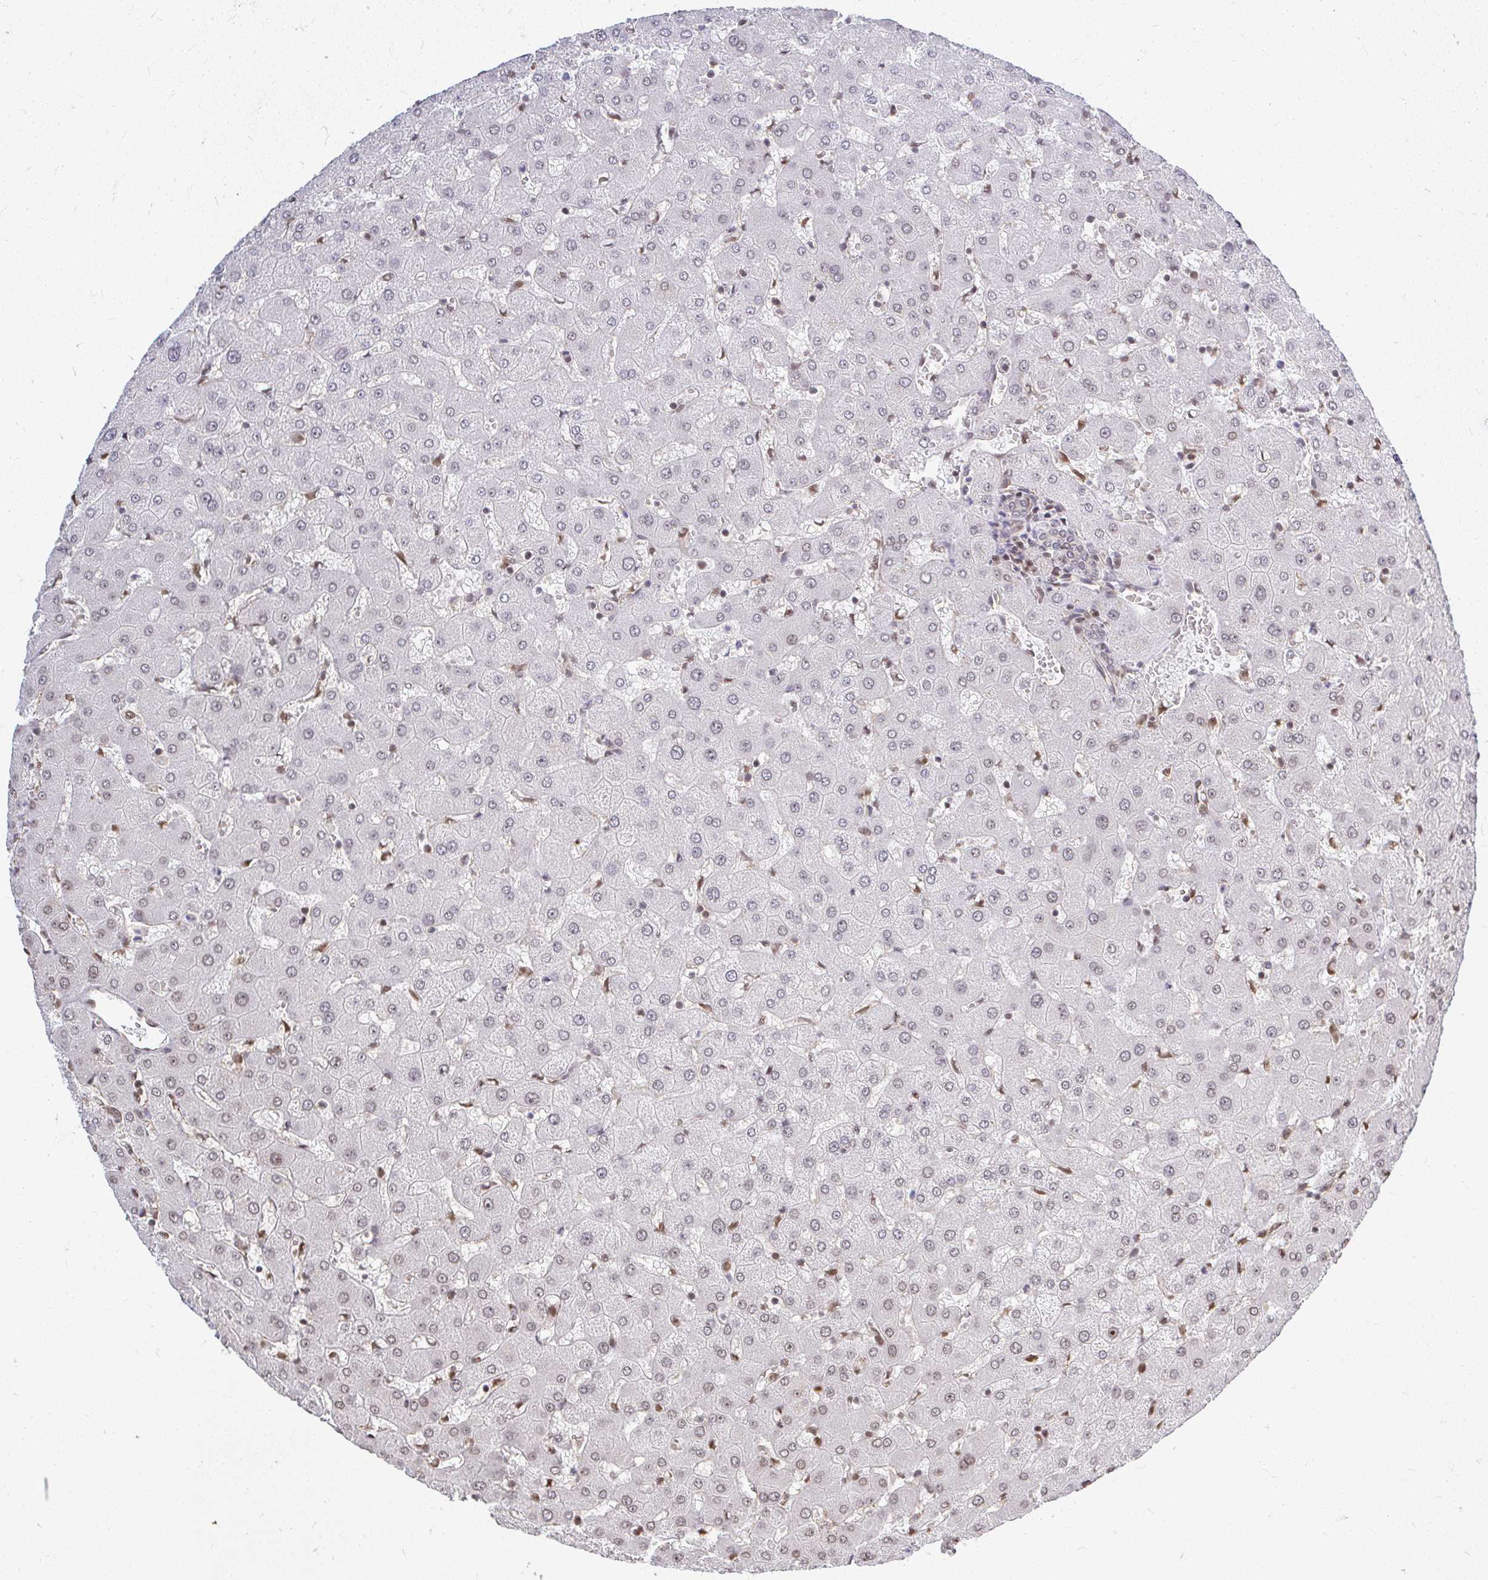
{"staining": {"intensity": "negative", "quantity": "none", "location": "none"}, "tissue": "liver", "cell_type": "Cholangiocytes", "image_type": "normal", "snomed": [{"axis": "morphology", "description": "Normal tissue, NOS"}, {"axis": "topography", "description": "Liver"}], "caption": "Cholangiocytes show no significant staining in normal liver.", "gene": "XPO1", "patient": {"sex": "female", "age": 63}}